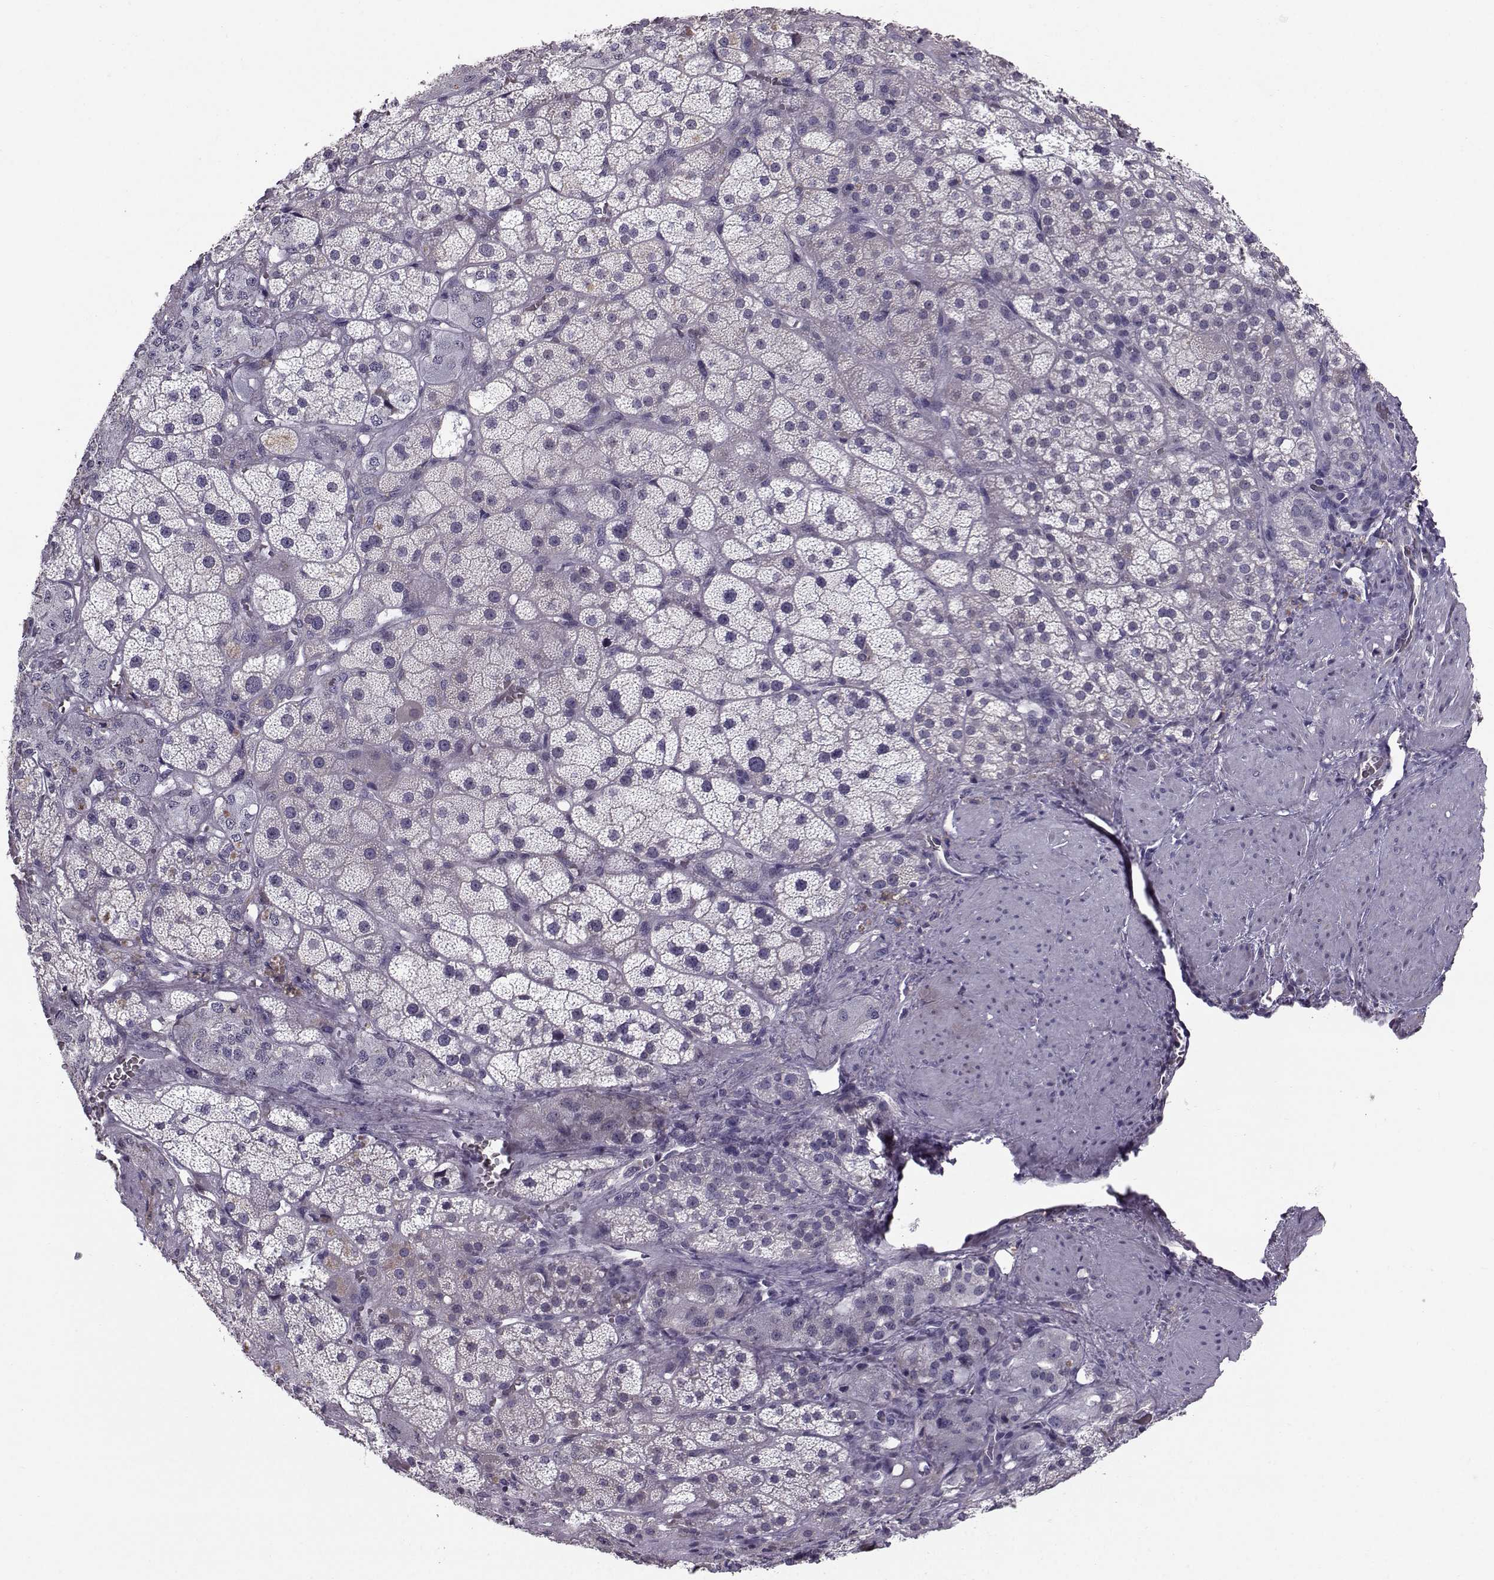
{"staining": {"intensity": "weak", "quantity": "<25%", "location": "cytoplasmic/membranous"}, "tissue": "adrenal gland", "cell_type": "Glandular cells", "image_type": "normal", "snomed": [{"axis": "morphology", "description": "Normal tissue, NOS"}, {"axis": "topography", "description": "Adrenal gland"}], "caption": "Immunohistochemical staining of unremarkable adrenal gland shows no significant positivity in glandular cells. (DAB (3,3'-diaminobenzidine) immunohistochemistry (IHC), high magnification).", "gene": "TSPYL5", "patient": {"sex": "male", "age": 57}}